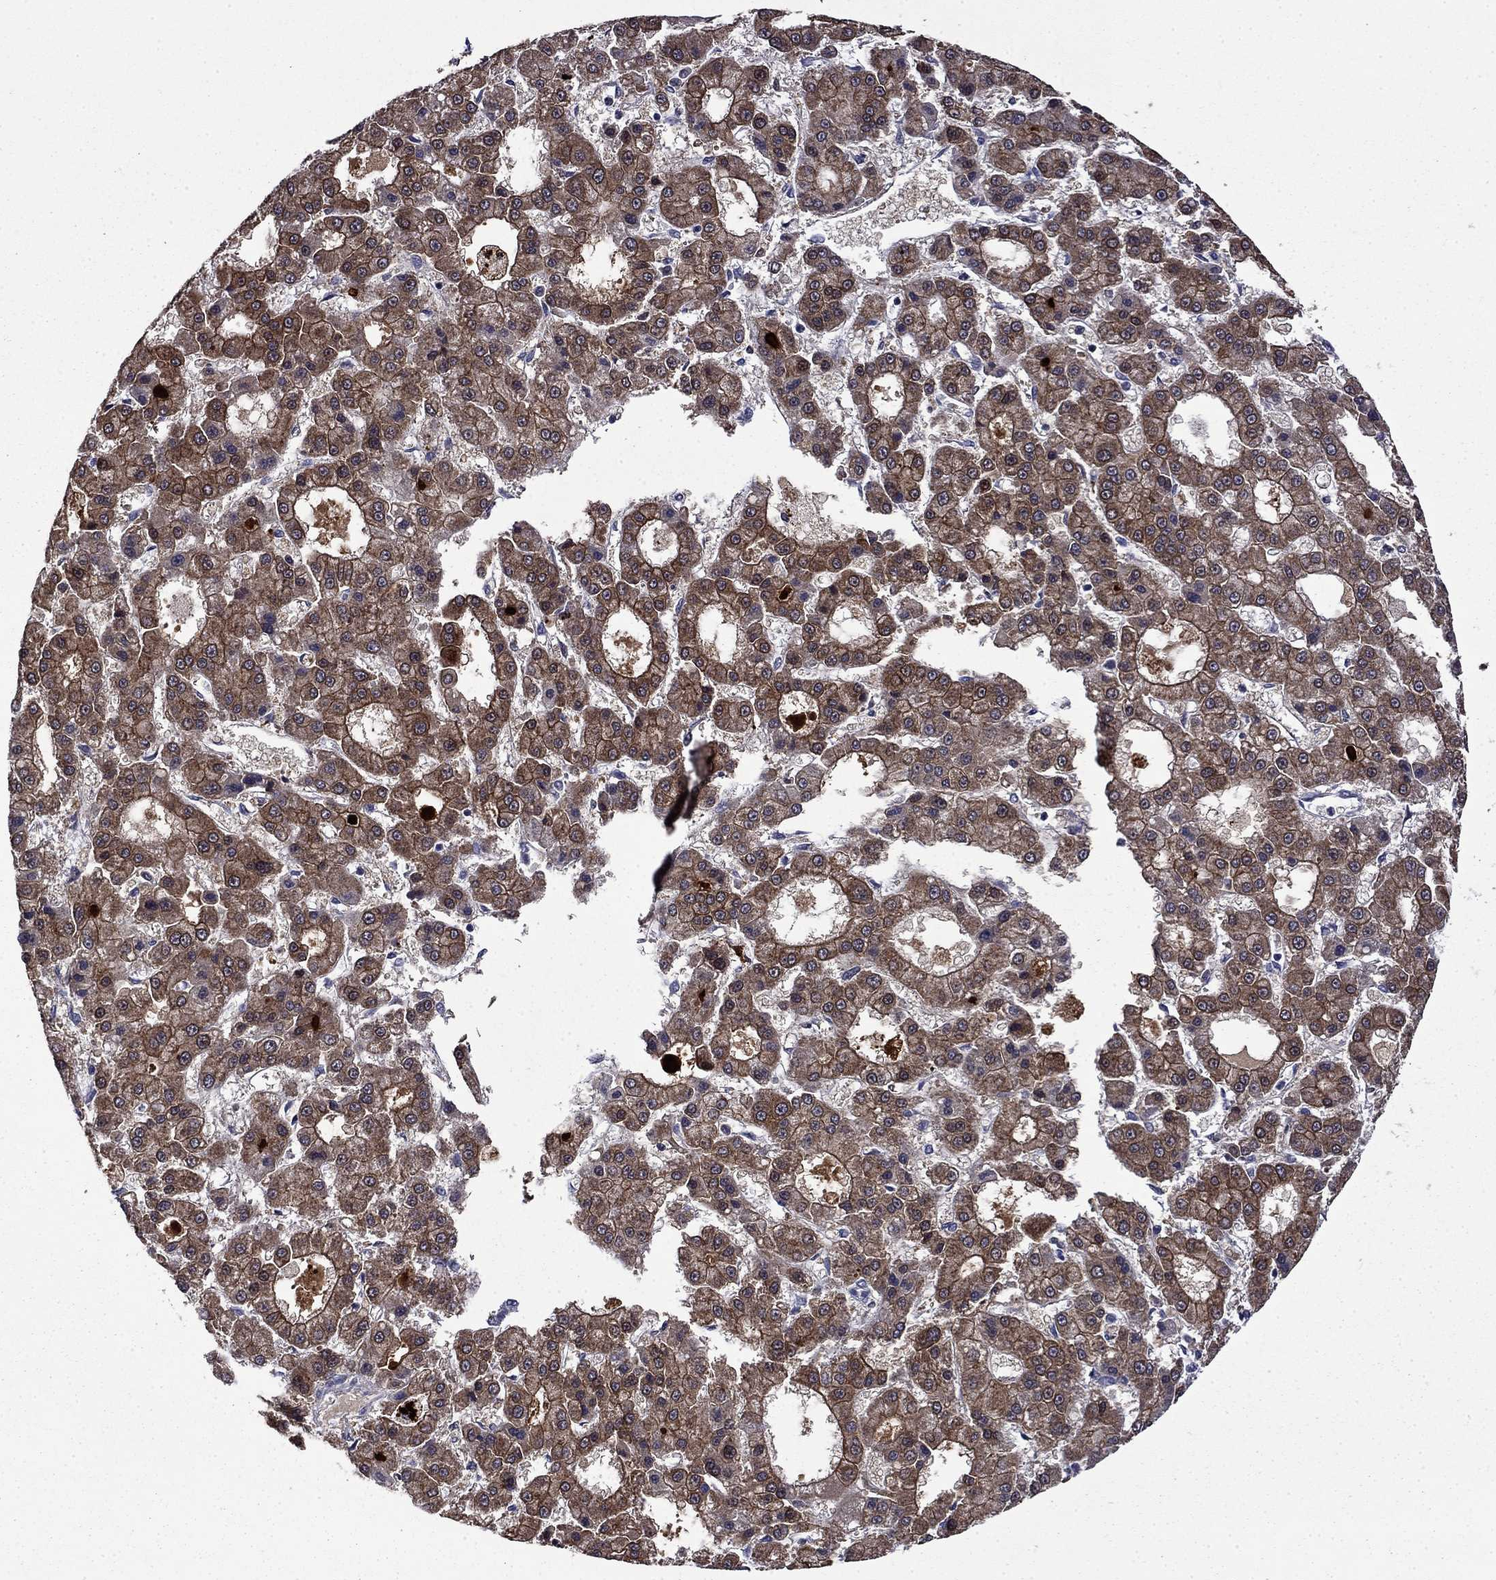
{"staining": {"intensity": "moderate", "quantity": ">75%", "location": "cytoplasmic/membranous"}, "tissue": "liver cancer", "cell_type": "Tumor cells", "image_type": "cancer", "snomed": [{"axis": "morphology", "description": "Carcinoma, Hepatocellular, NOS"}, {"axis": "topography", "description": "Liver"}], "caption": "Brown immunohistochemical staining in human liver cancer exhibits moderate cytoplasmic/membranous staining in approximately >75% of tumor cells.", "gene": "TPMT", "patient": {"sex": "male", "age": 70}}